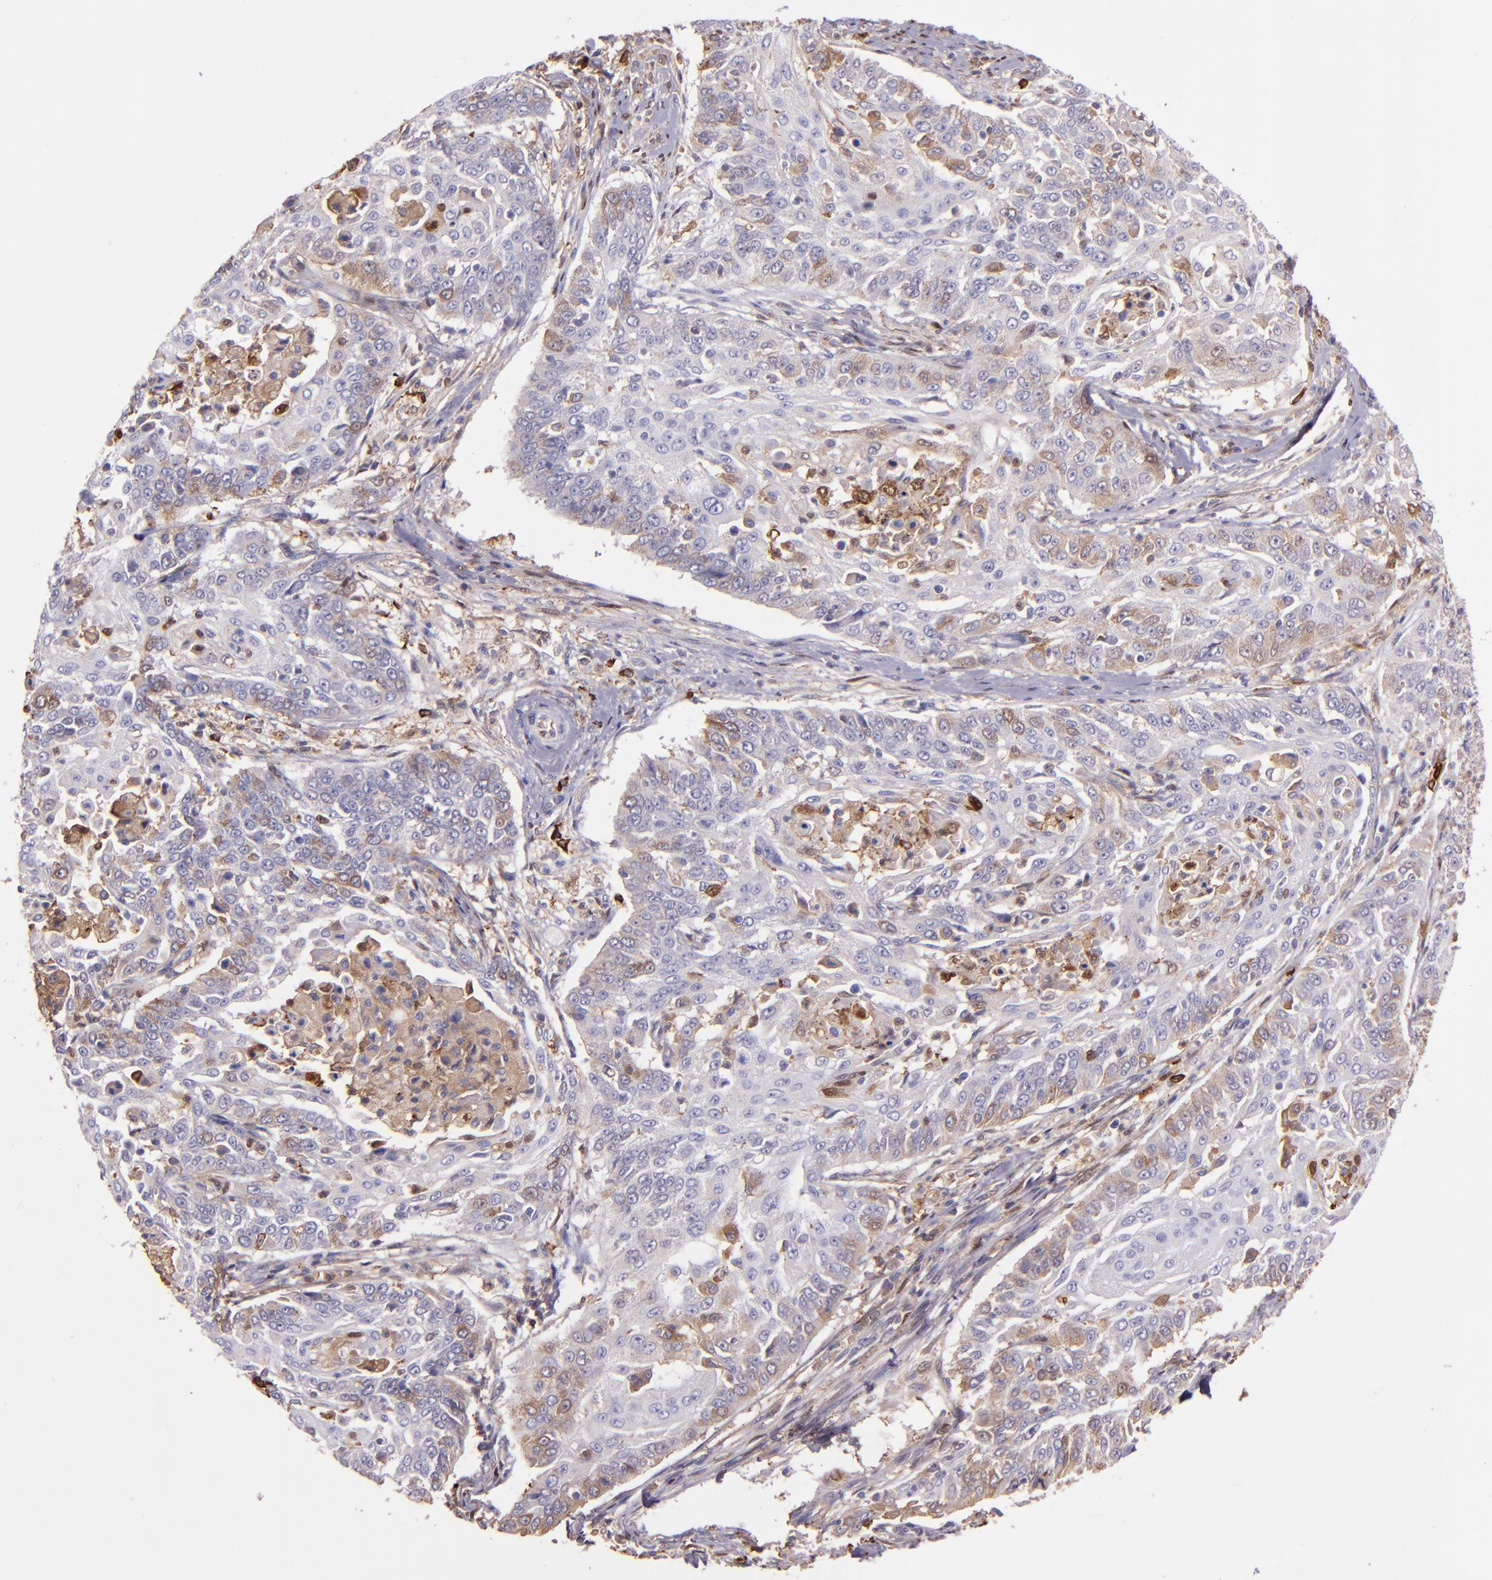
{"staining": {"intensity": "weak", "quantity": "<25%", "location": "cytoplasmic/membranous"}, "tissue": "cervical cancer", "cell_type": "Tumor cells", "image_type": "cancer", "snomed": [{"axis": "morphology", "description": "Squamous cell carcinoma, NOS"}, {"axis": "topography", "description": "Cervix"}], "caption": "Tumor cells show no significant protein positivity in cervical squamous cell carcinoma.", "gene": "WASHC1", "patient": {"sex": "female", "age": 64}}